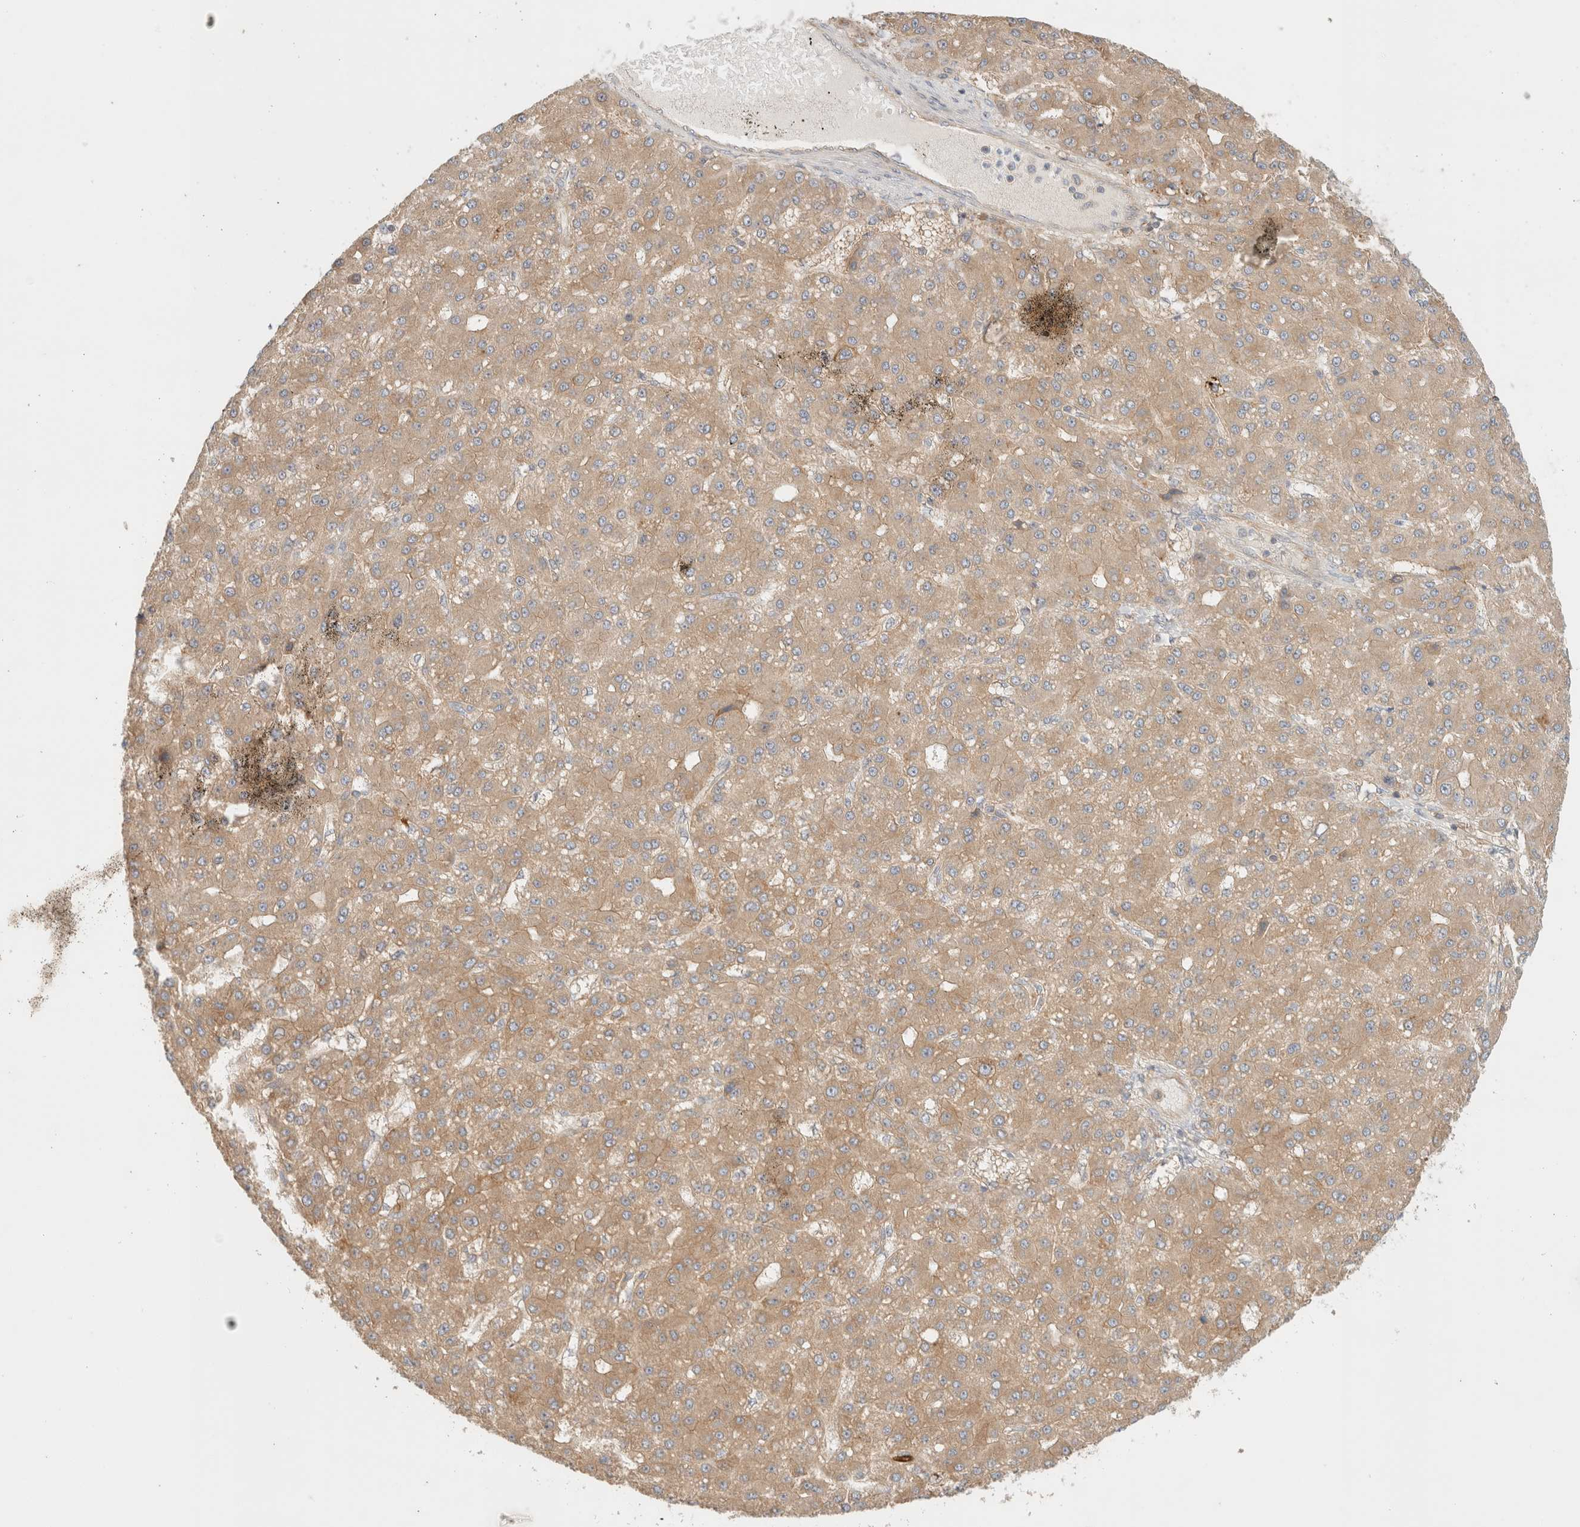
{"staining": {"intensity": "moderate", "quantity": ">75%", "location": "cytoplasmic/membranous"}, "tissue": "liver cancer", "cell_type": "Tumor cells", "image_type": "cancer", "snomed": [{"axis": "morphology", "description": "Carcinoma, Hepatocellular, NOS"}, {"axis": "topography", "description": "Liver"}], "caption": "Moderate cytoplasmic/membranous positivity for a protein is appreciated in about >75% of tumor cells of hepatocellular carcinoma (liver) using IHC.", "gene": "MRM3", "patient": {"sex": "male", "age": 67}}